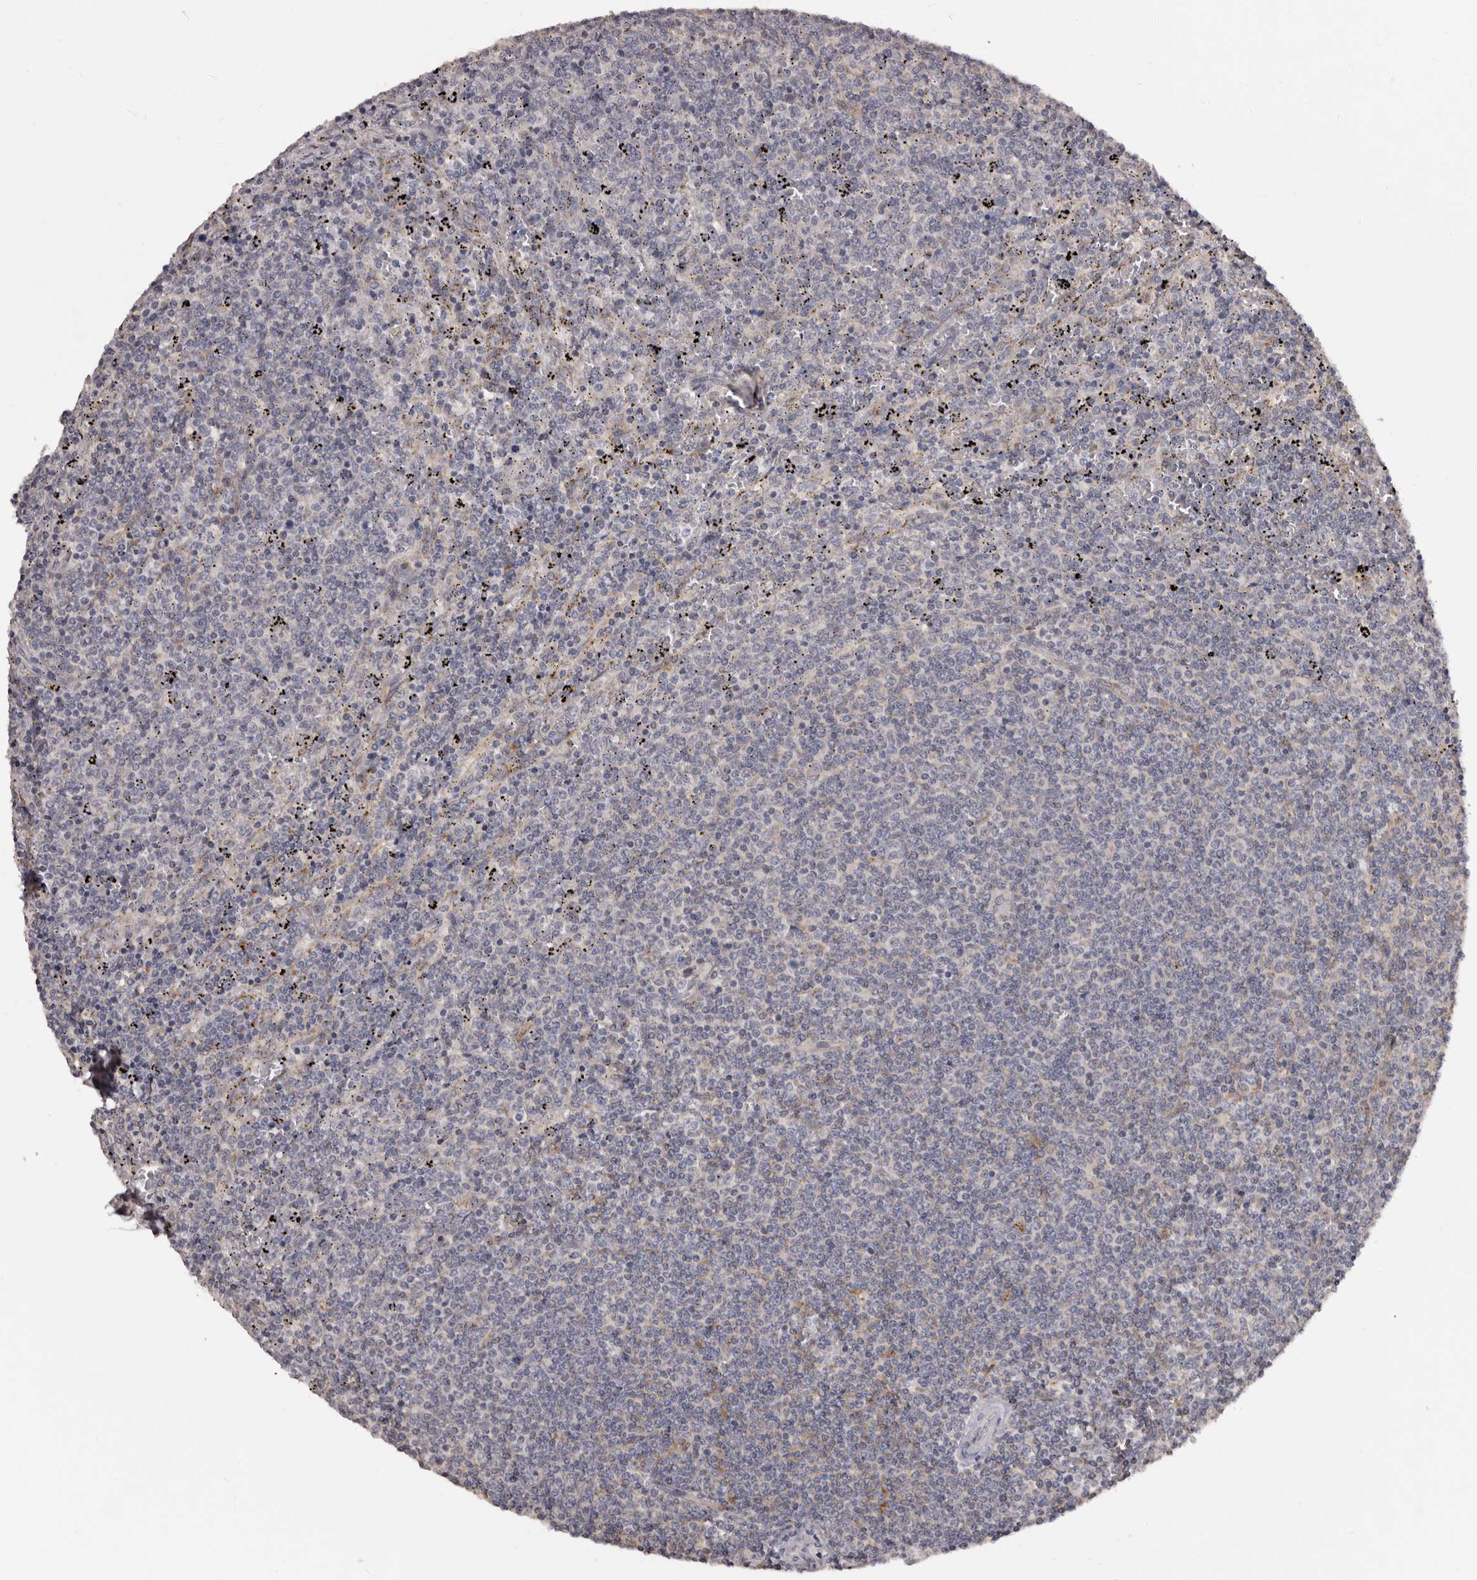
{"staining": {"intensity": "negative", "quantity": "none", "location": "none"}, "tissue": "lymphoma", "cell_type": "Tumor cells", "image_type": "cancer", "snomed": [{"axis": "morphology", "description": "Malignant lymphoma, non-Hodgkin's type, Low grade"}, {"axis": "topography", "description": "Spleen"}], "caption": "Photomicrograph shows no protein expression in tumor cells of malignant lymphoma, non-Hodgkin's type (low-grade) tissue.", "gene": "DAP", "patient": {"sex": "female", "age": 50}}